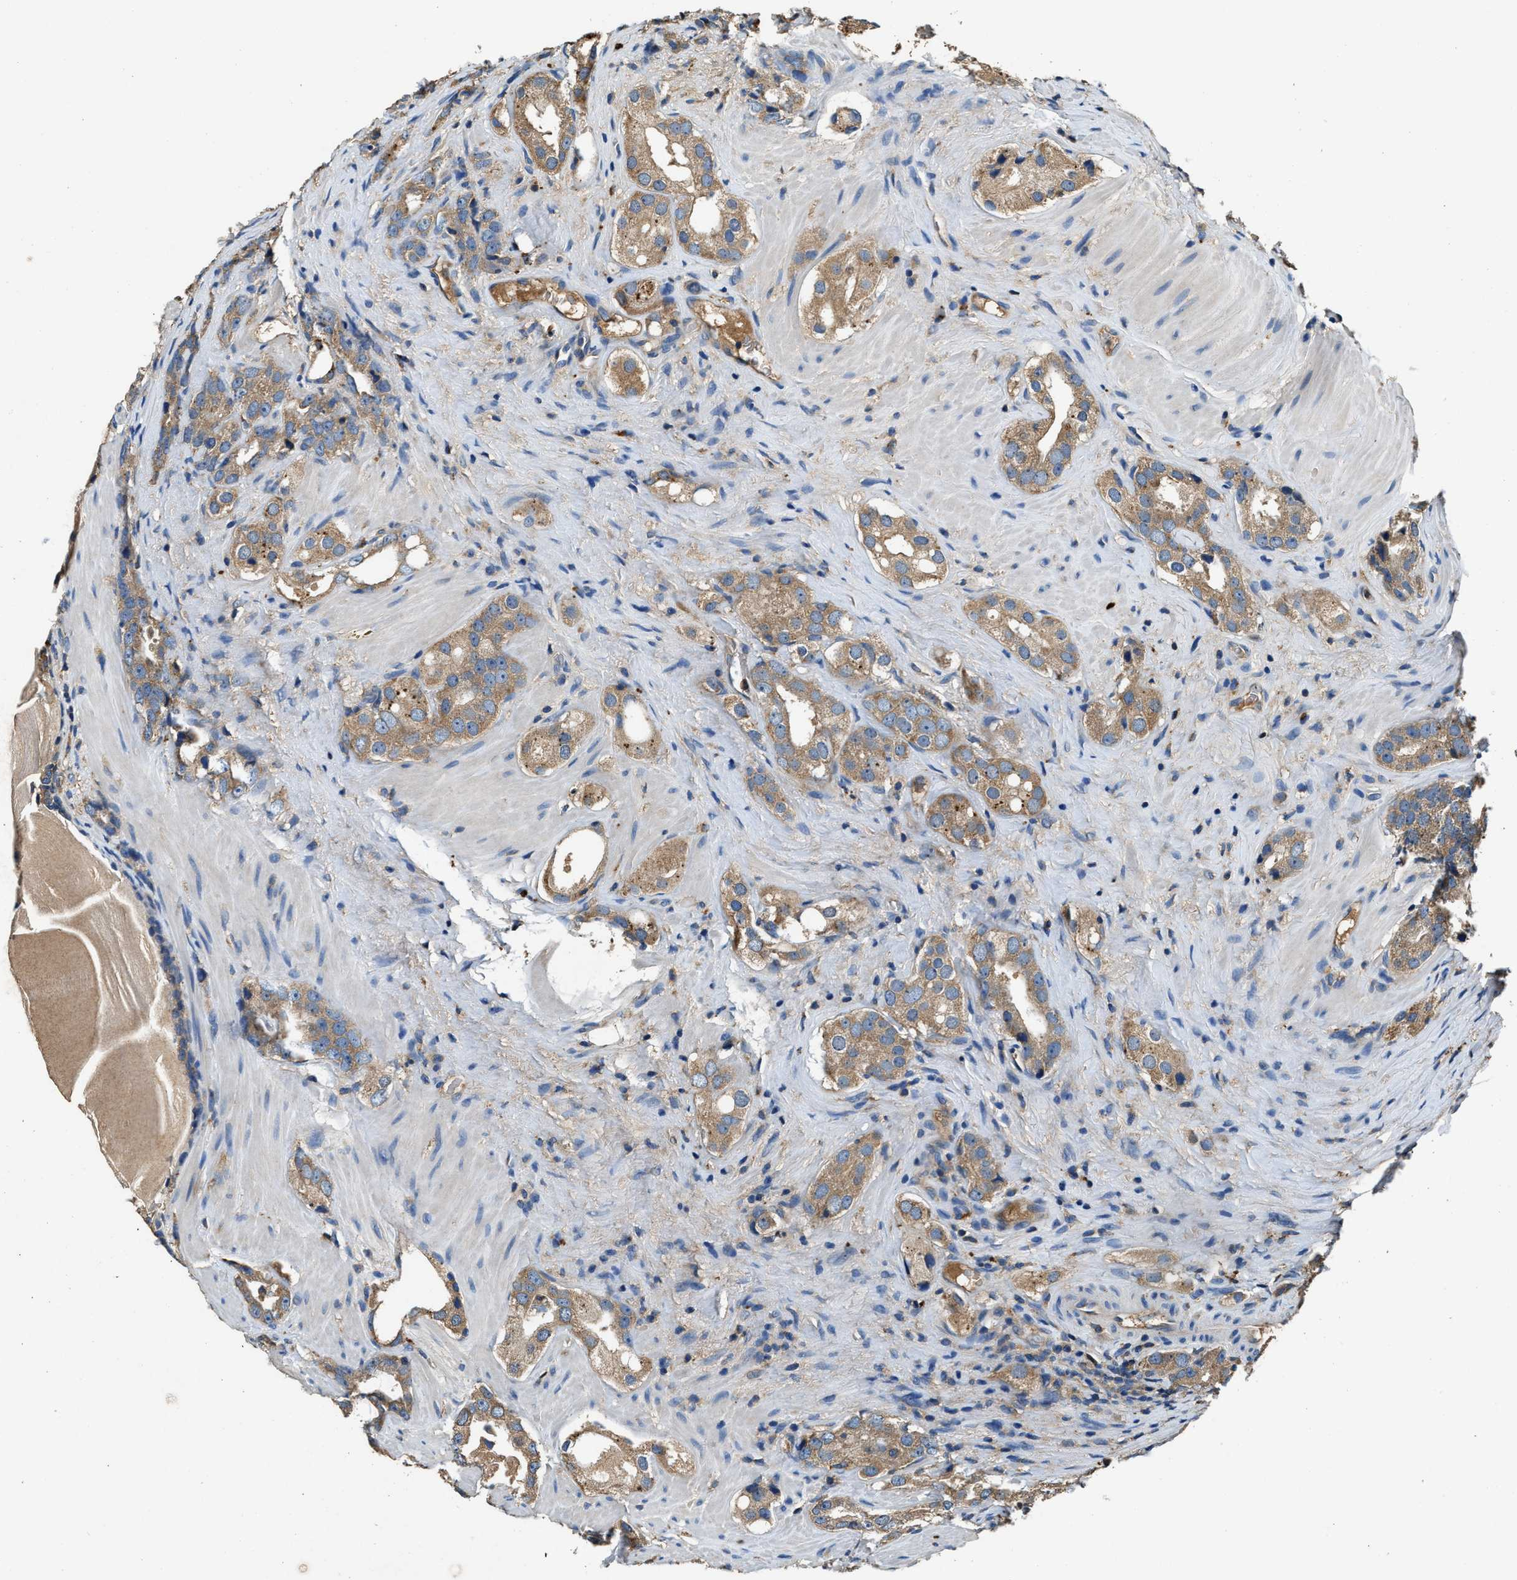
{"staining": {"intensity": "moderate", "quantity": ">75%", "location": "cytoplasmic/membranous"}, "tissue": "prostate cancer", "cell_type": "Tumor cells", "image_type": "cancer", "snomed": [{"axis": "morphology", "description": "Adenocarcinoma, High grade"}, {"axis": "topography", "description": "Prostate"}], "caption": "Prostate high-grade adenocarcinoma stained for a protein exhibits moderate cytoplasmic/membranous positivity in tumor cells. The protein of interest is stained brown, and the nuclei are stained in blue (DAB IHC with brightfield microscopy, high magnification).", "gene": "BLOC1S1", "patient": {"sex": "male", "age": 63}}